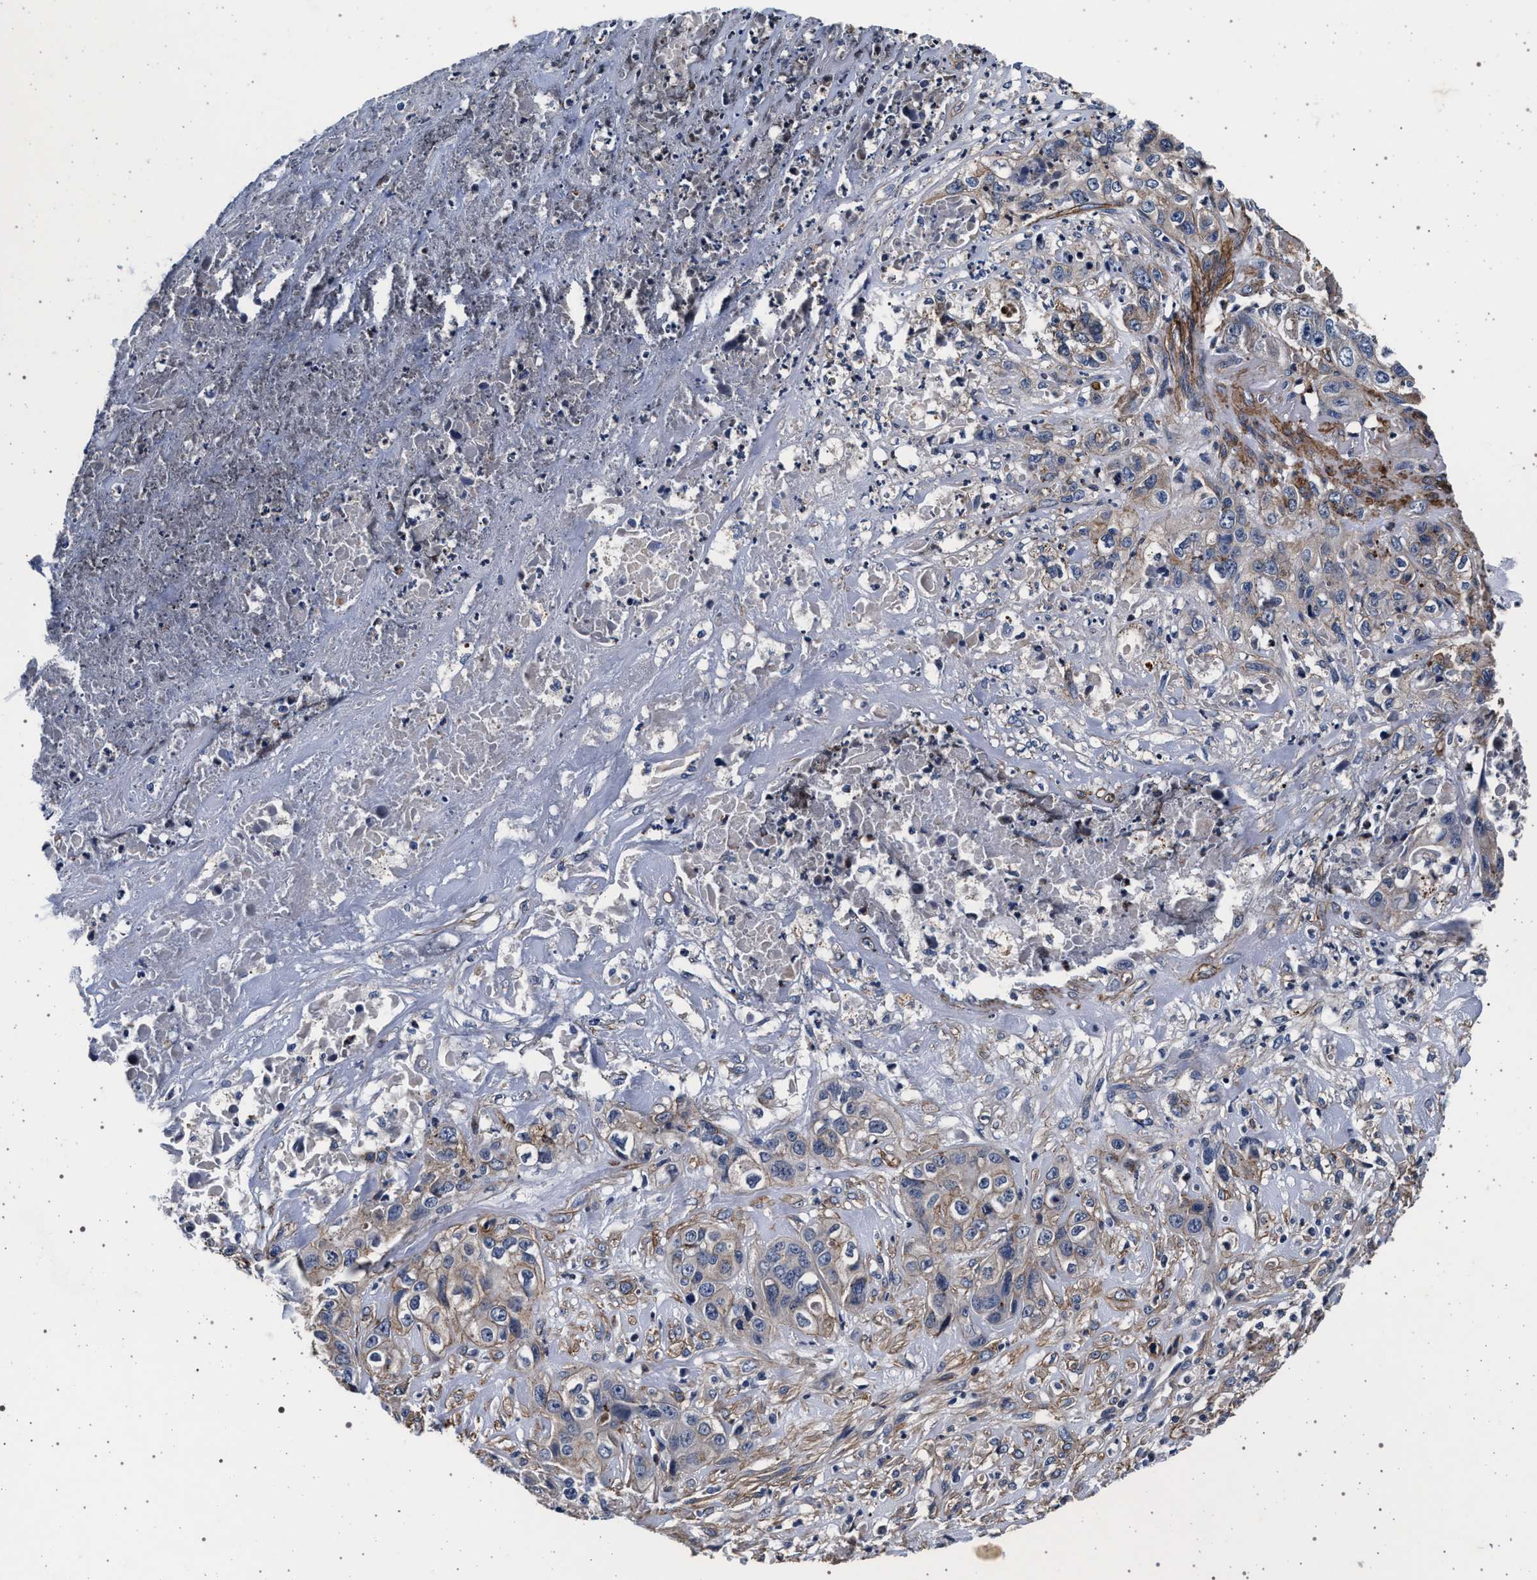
{"staining": {"intensity": "weak", "quantity": "<25%", "location": "cytoplasmic/membranous"}, "tissue": "liver cancer", "cell_type": "Tumor cells", "image_type": "cancer", "snomed": [{"axis": "morphology", "description": "Cholangiocarcinoma"}, {"axis": "topography", "description": "Liver"}], "caption": "Immunohistochemistry (IHC) photomicrograph of human cholangiocarcinoma (liver) stained for a protein (brown), which shows no expression in tumor cells.", "gene": "KCNK6", "patient": {"sex": "female", "age": 61}}